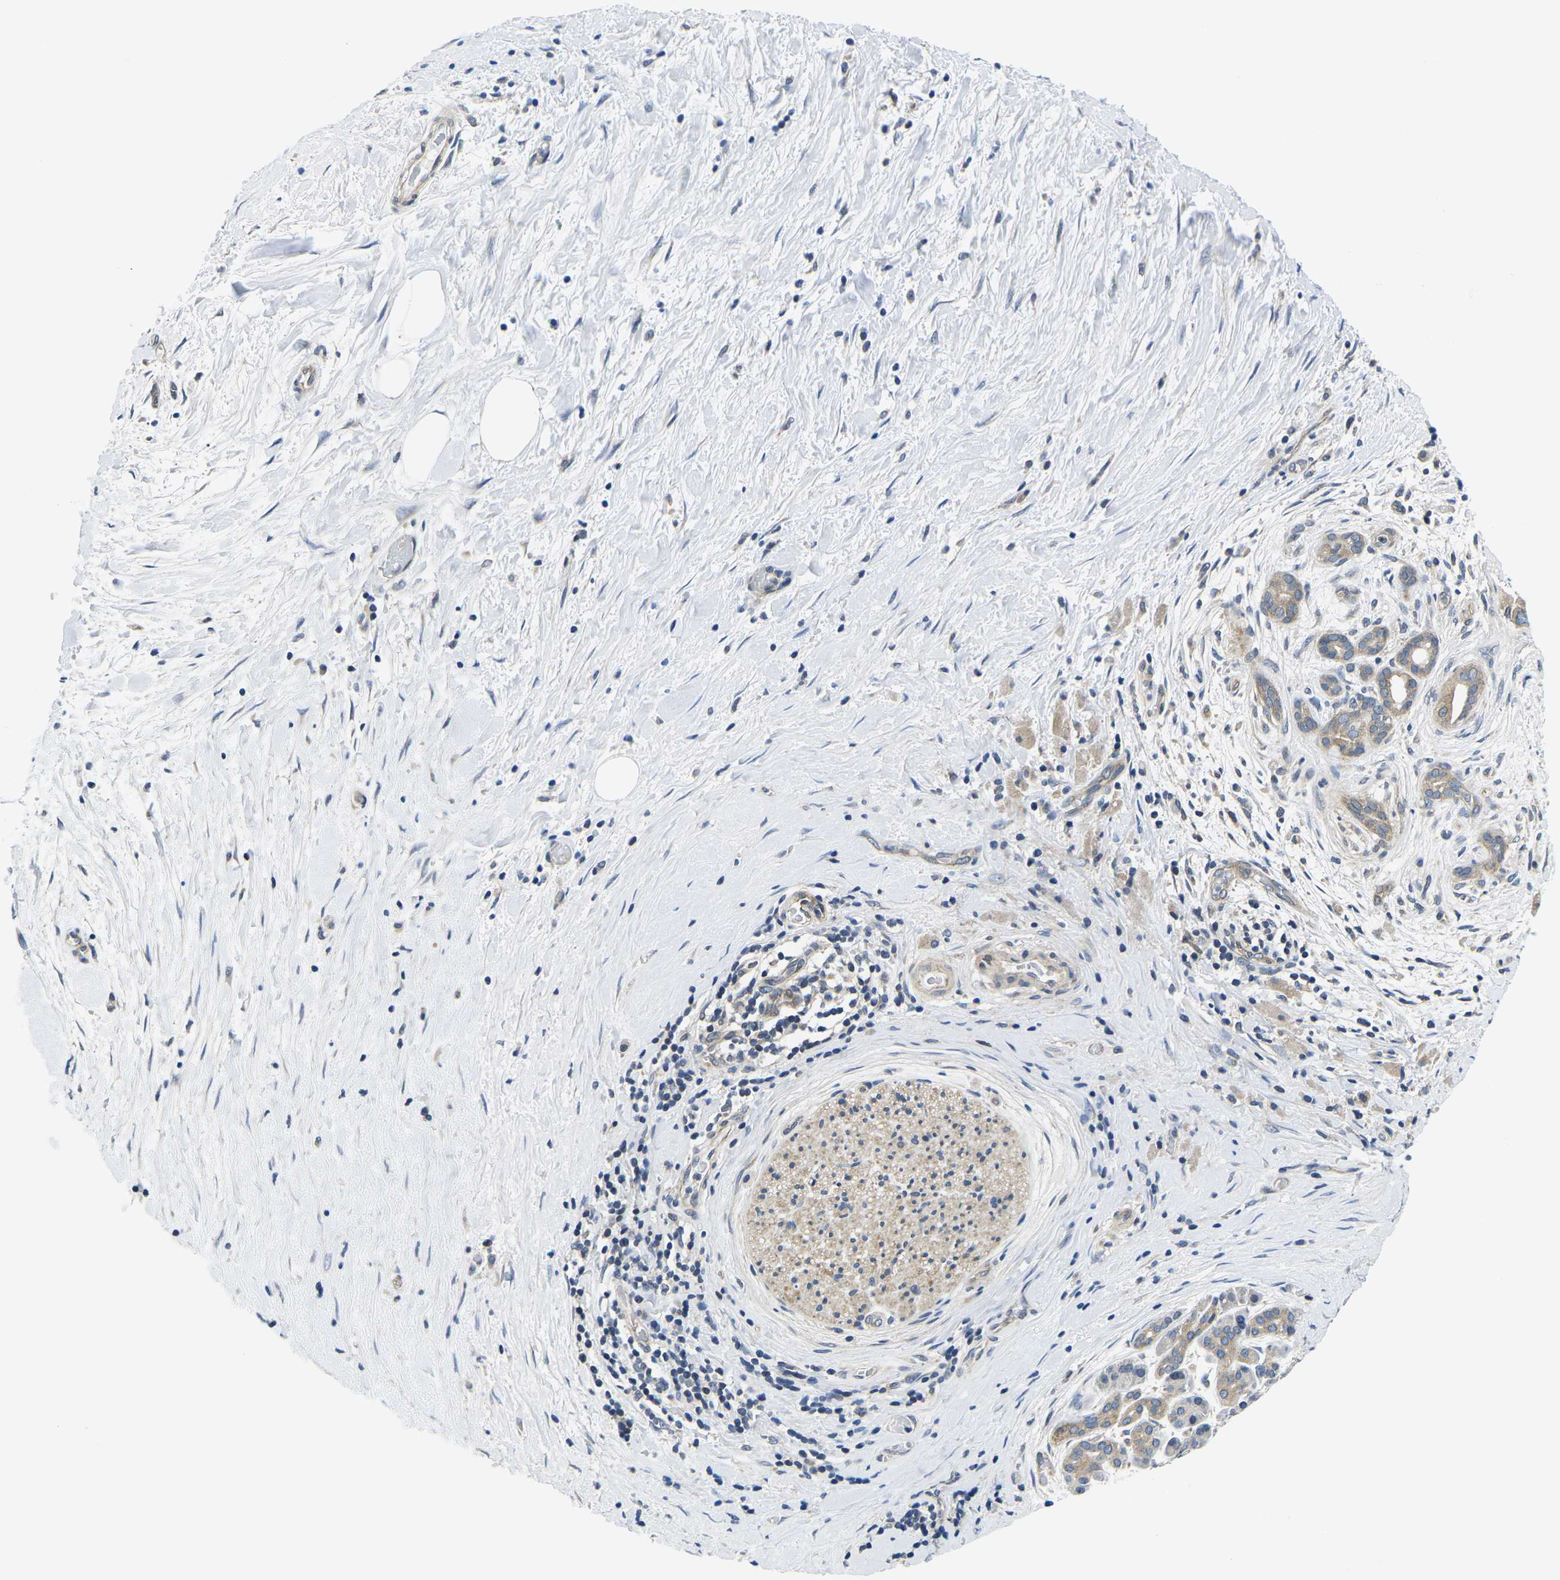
{"staining": {"intensity": "weak", "quantity": ">75%", "location": "cytoplasmic/membranous"}, "tissue": "pancreatic cancer", "cell_type": "Tumor cells", "image_type": "cancer", "snomed": [{"axis": "morphology", "description": "Adenocarcinoma, NOS"}, {"axis": "topography", "description": "Pancreas"}], "caption": "There is low levels of weak cytoplasmic/membranous staining in tumor cells of pancreatic cancer (adenocarcinoma), as demonstrated by immunohistochemical staining (brown color).", "gene": "GSK3B", "patient": {"sex": "male", "age": 55}}